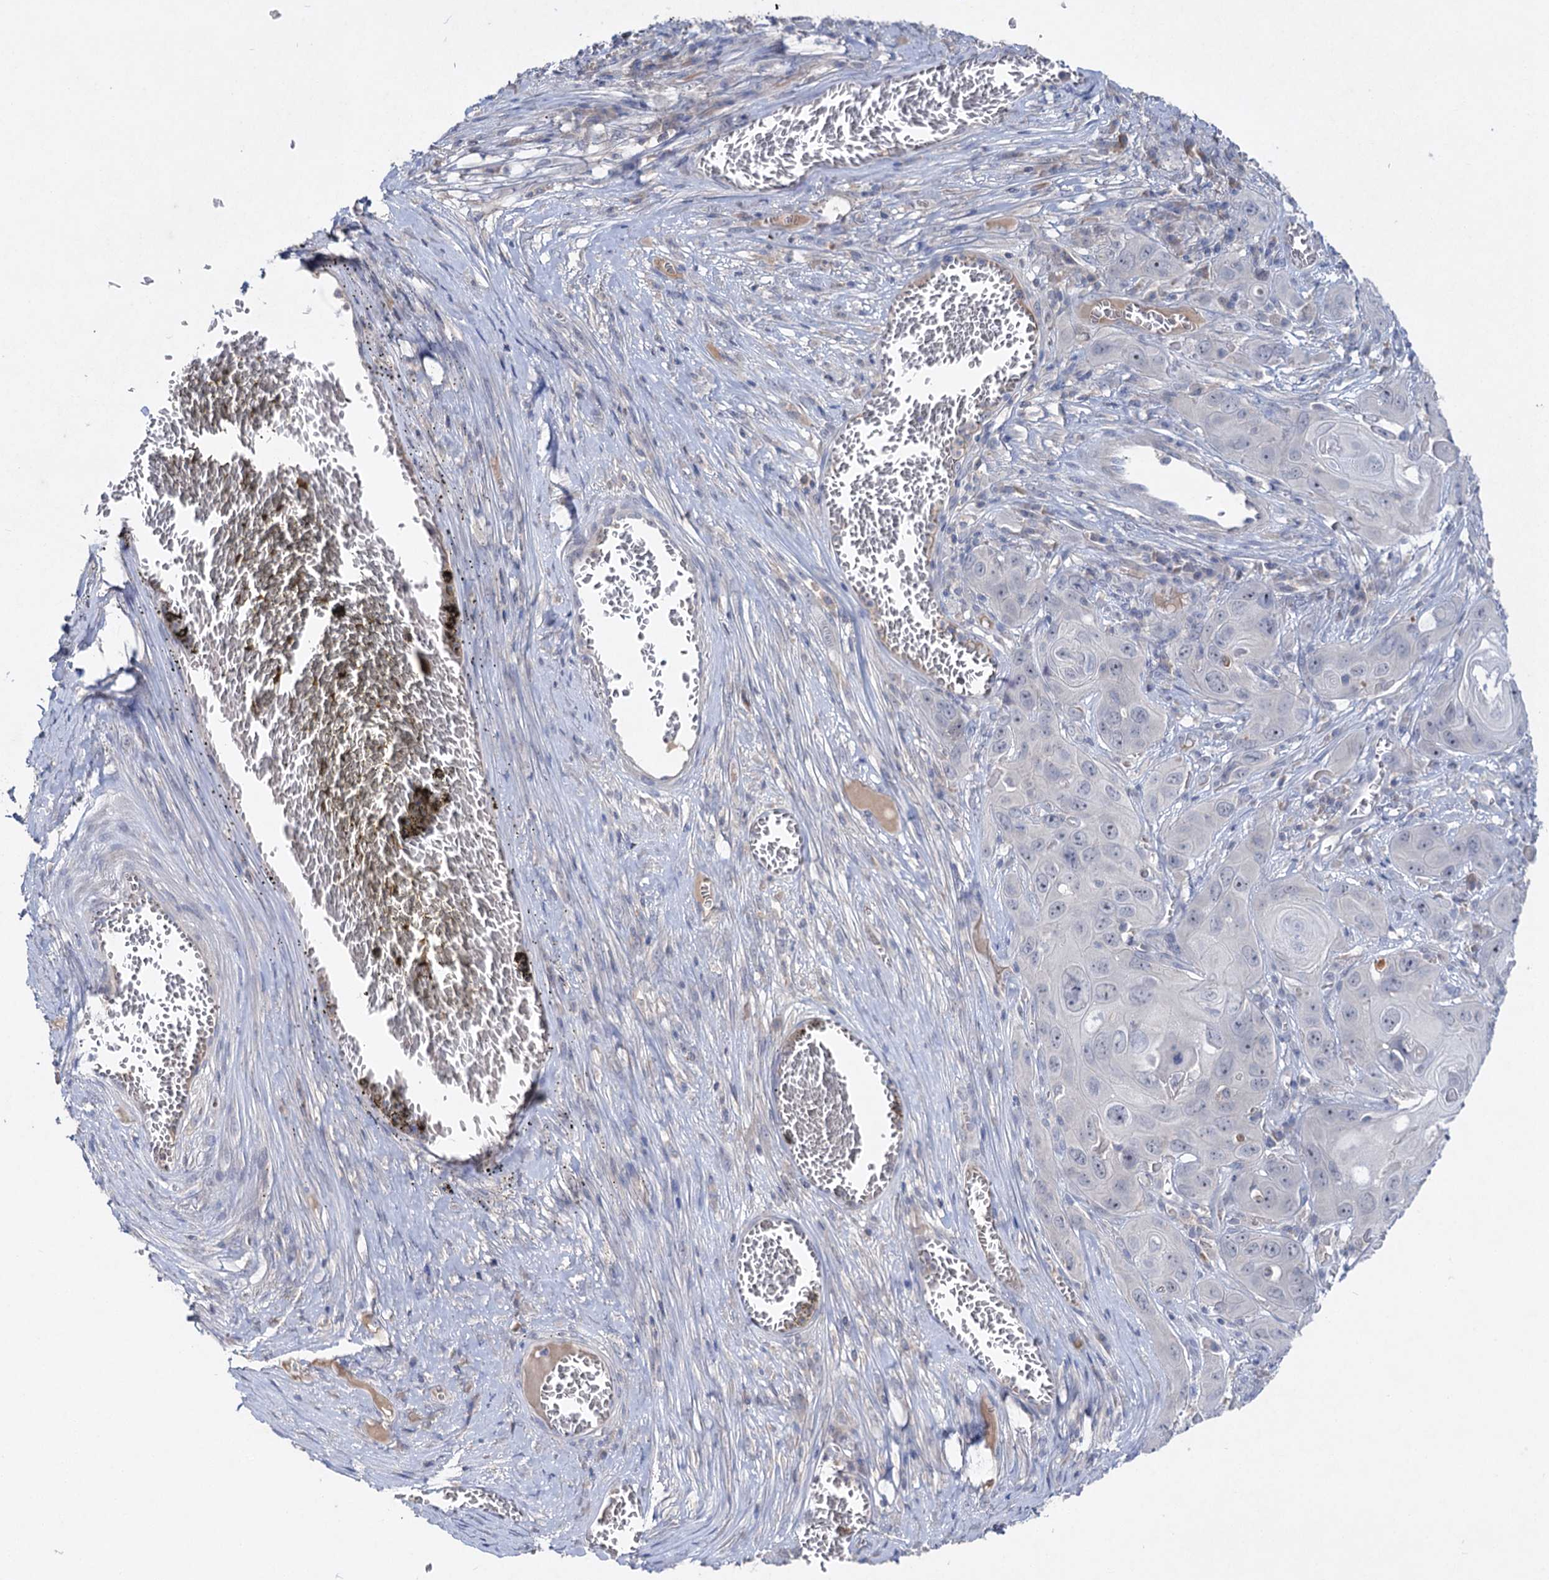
{"staining": {"intensity": "weak", "quantity": "25%-75%", "location": "nuclear"}, "tissue": "skin cancer", "cell_type": "Tumor cells", "image_type": "cancer", "snomed": [{"axis": "morphology", "description": "Squamous cell carcinoma, NOS"}, {"axis": "topography", "description": "Skin"}], "caption": "Squamous cell carcinoma (skin) stained for a protein (brown) demonstrates weak nuclear positive staining in about 25%-75% of tumor cells.", "gene": "ATP4A", "patient": {"sex": "male", "age": 55}}